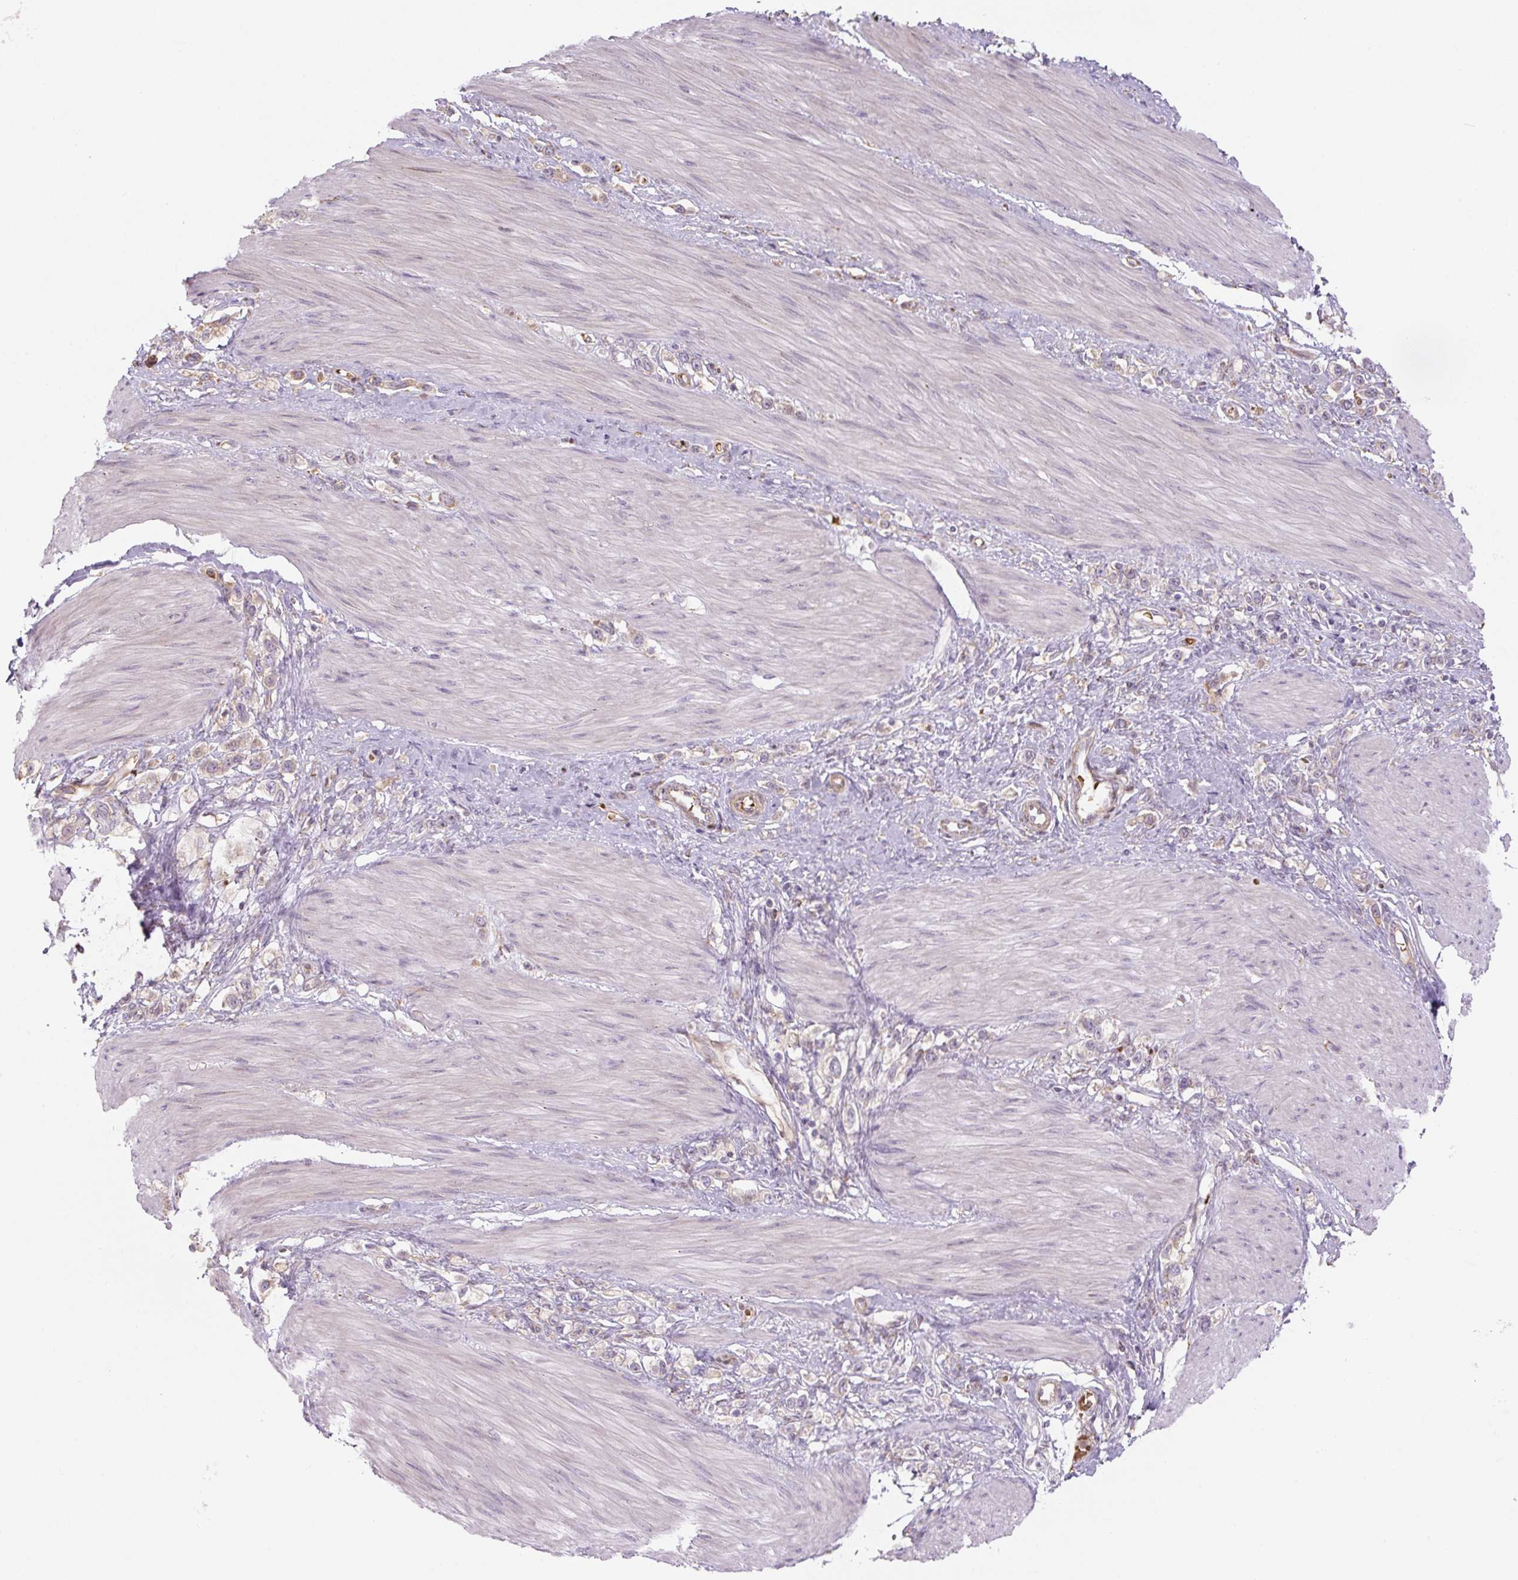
{"staining": {"intensity": "weak", "quantity": "<25%", "location": "cytoplasmic/membranous"}, "tissue": "stomach cancer", "cell_type": "Tumor cells", "image_type": "cancer", "snomed": [{"axis": "morphology", "description": "Adenocarcinoma, NOS"}, {"axis": "topography", "description": "Stomach"}], "caption": "This photomicrograph is of stomach cancer stained with immunohistochemistry (IHC) to label a protein in brown with the nuclei are counter-stained blue. There is no expression in tumor cells.", "gene": "RASA1", "patient": {"sex": "female", "age": 65}}